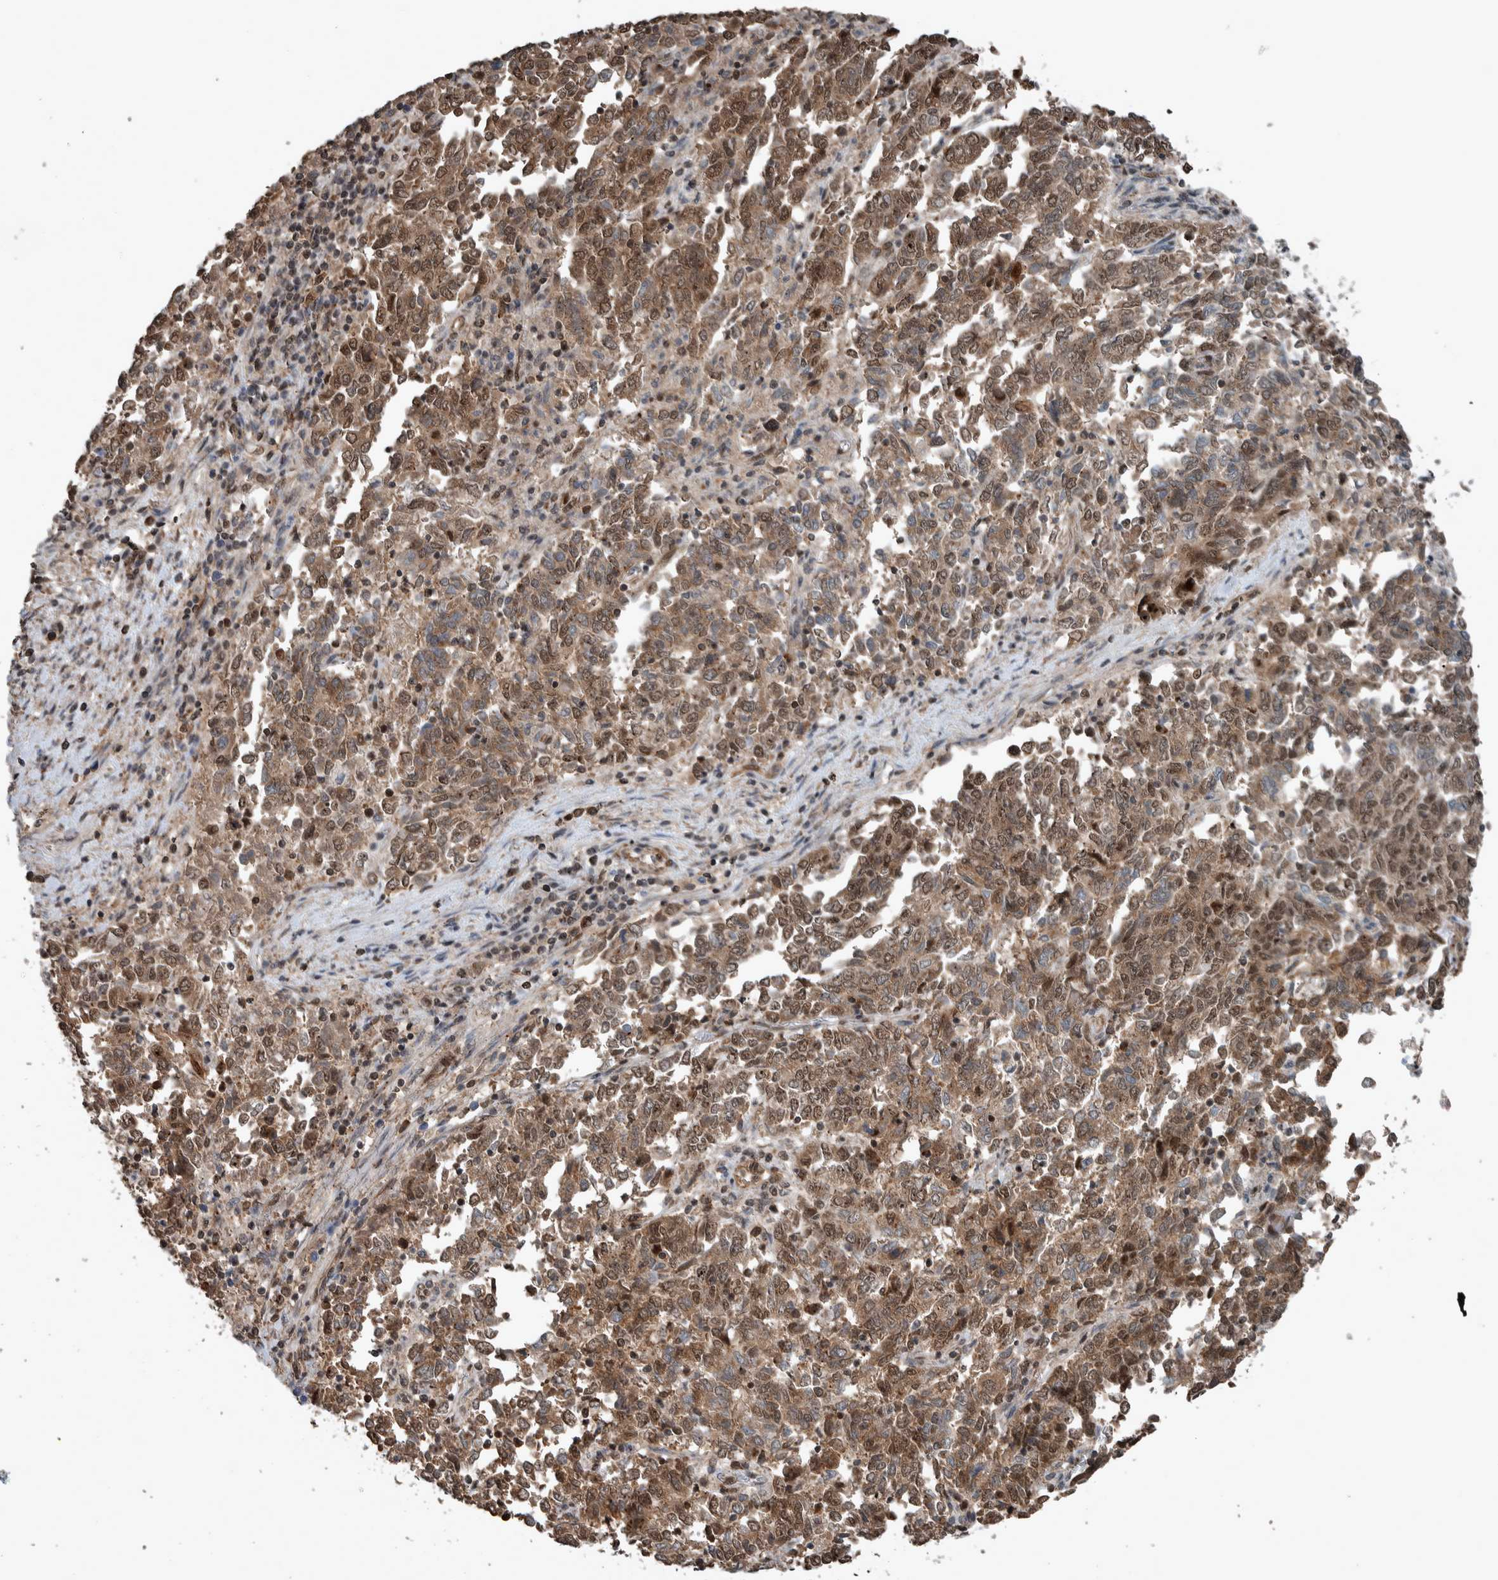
{"staining": {"intensity": "weak", "quantity": ">75%", "location": "cytoplasmic/membranous,nuclear"}, "tissue": "endometrial cancer", "cell_type": "Tumor cells", "image_type": "cancer", "snomed": [{"axis": "morphology", "description": "Adenocarcinoma, NOS"}, {"axis": "topography", "description": "Endometrium"}], "caption": "Immunohistochemistry (IHC) of endometrial adenocarcinoma reveals low levels of weak cytoplasmic/membranous and nuclear positivity in approximately >75% of tumor cells.", "gene": "MYO1E", "patient": {"sex": "female", "age": 80}}